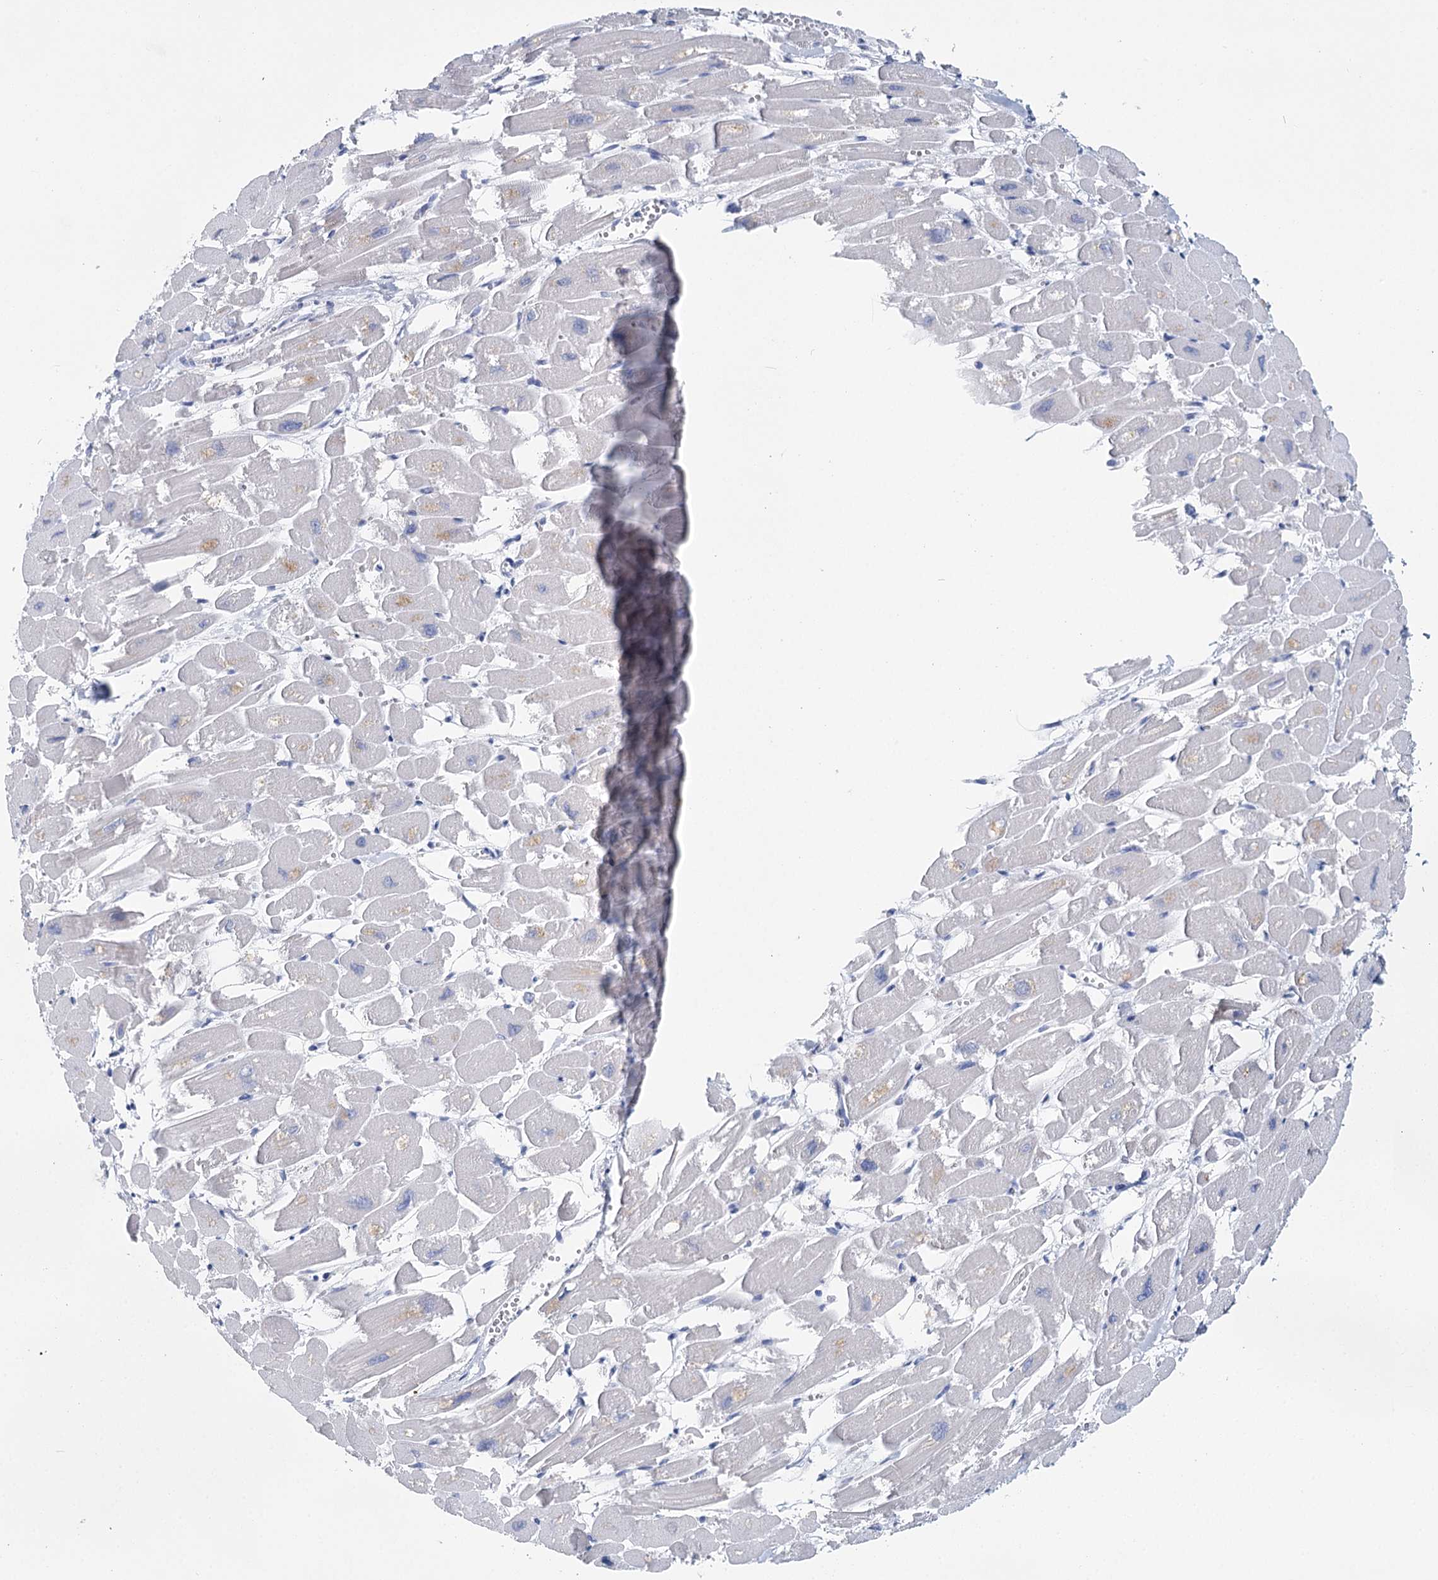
{"staining": {"intensity": "negative", "quantity": "none", "location": "none"}, "tissue": "heart muscle", "cell_type": "Cardiomyocytes", "image_type": "normal", "snomed": [{"axis": "morphology", "description": "Normal tissue, NOS"}, {"axis": "topography", "description": "Heart"}], "caption": "Immunohistochemistry (IHC) photomicrograph of unremarkable heart muscle: human heart muscle stained with DAB (3,3'-diaminobenzidine) shows no significant protein staining in cardiomyocytes. (DAB (3,3'-diaminobenzidine) immunohistochemistry (IHC) visualized using brightfield microscopy, high magnification).", "gene": "METTL7B", "patient": {"sex": "male", "age": 54}}